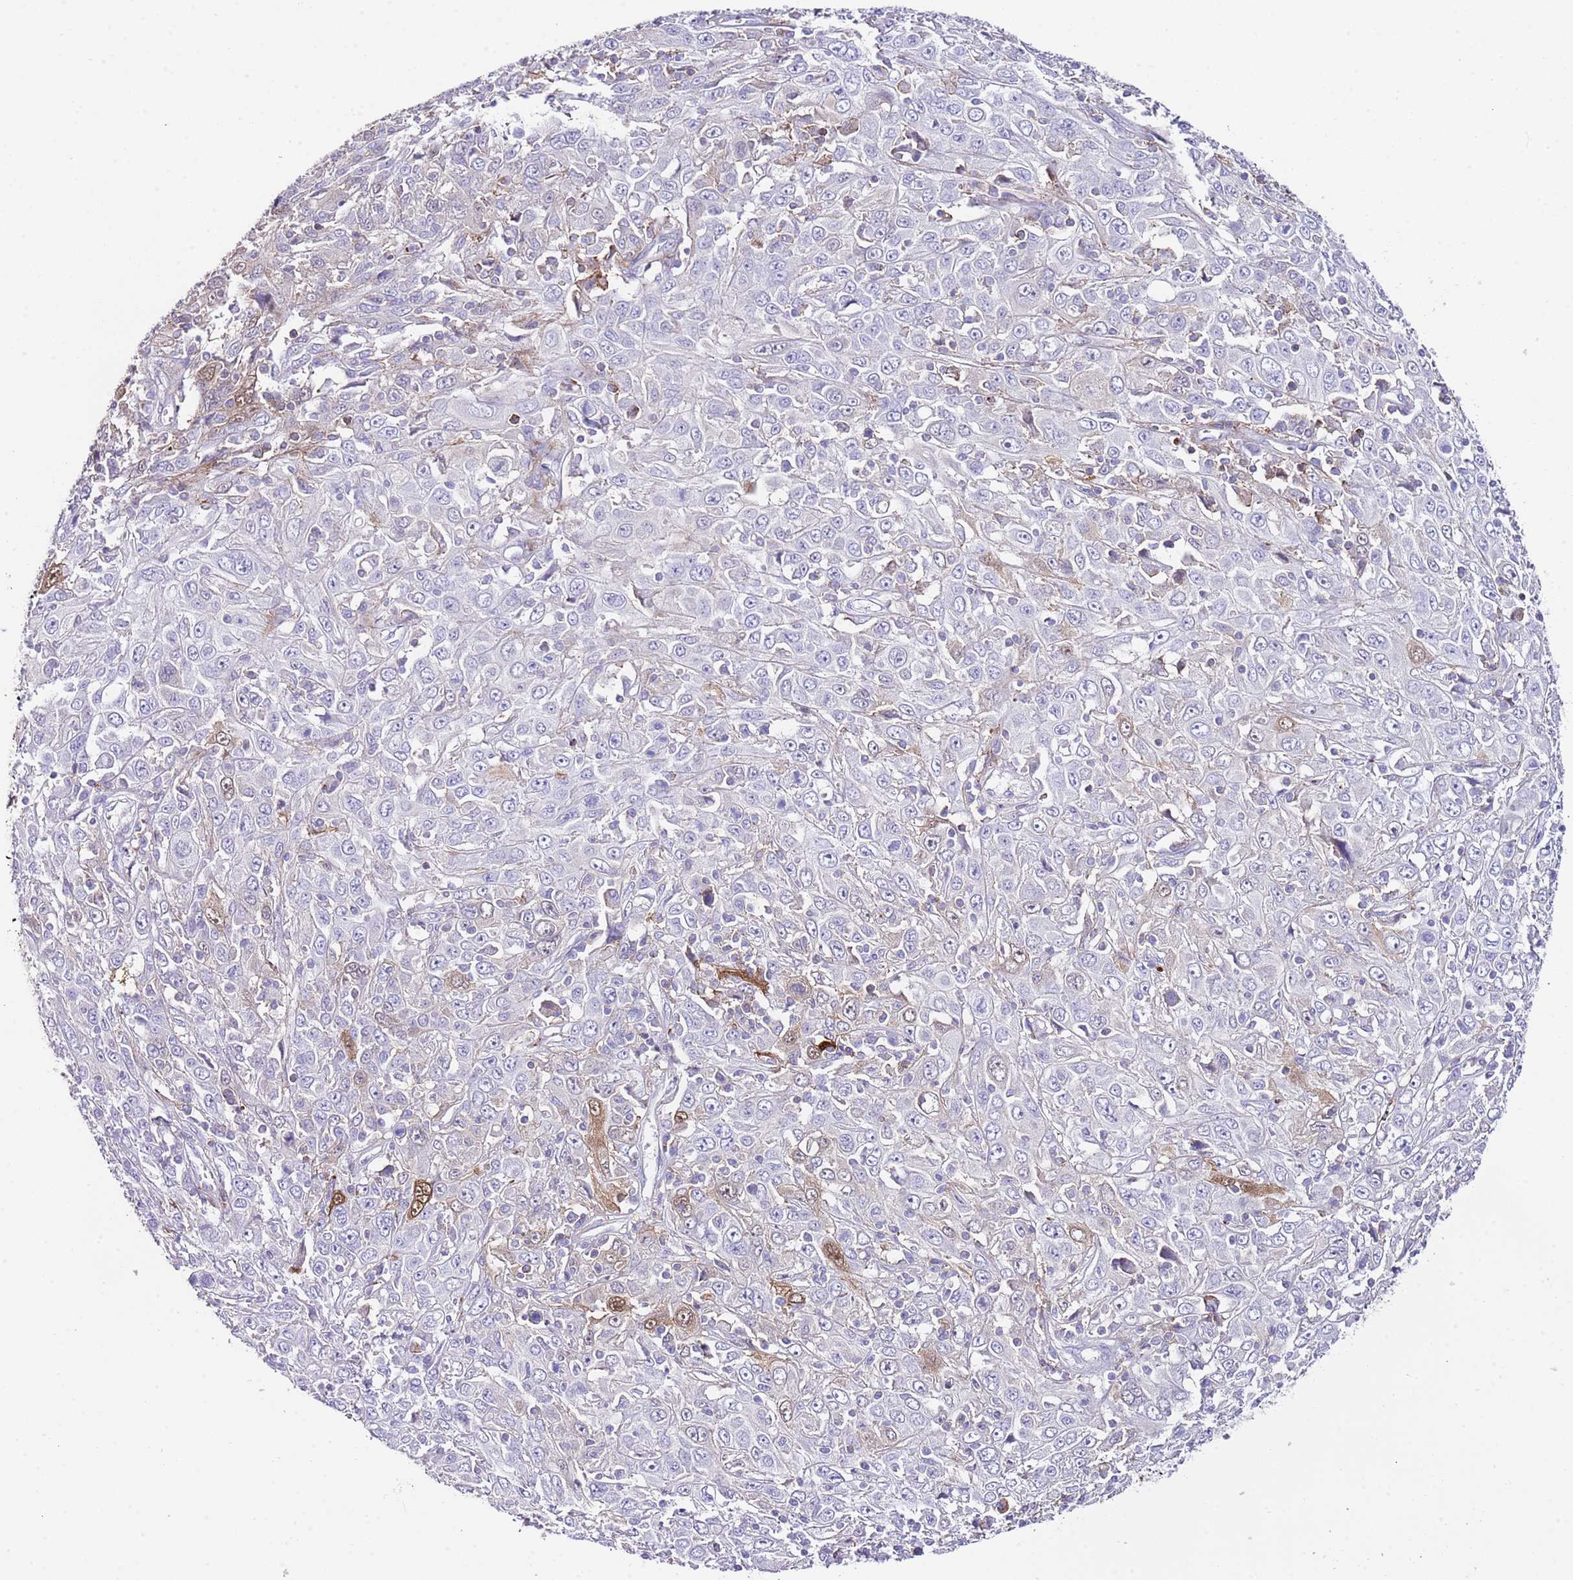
{"staining": {"intensity": "moderate", "quantity": "<25%", "location": "cytoplasmic/membranous,nuclear"}, "tissue": "cervical cancer", "cell_type": "Tumor cells", "image_type": "cancer", "snomed": [{"axis": "morphology", "description": "Squamous cell carcinoma, NOS"}, {"axis": "topography", "description": "Cervix"}], "caption": "A brown stain labels moderate cytoplasmic/membranous and nuclear expression of a protein in human cervical cancer tumor cells. (brown staining indicates protein expression, while blue staining denotes nuclei).", "gene": "ALDH3A1", "patient": {"sex": "female", "age": 46}}